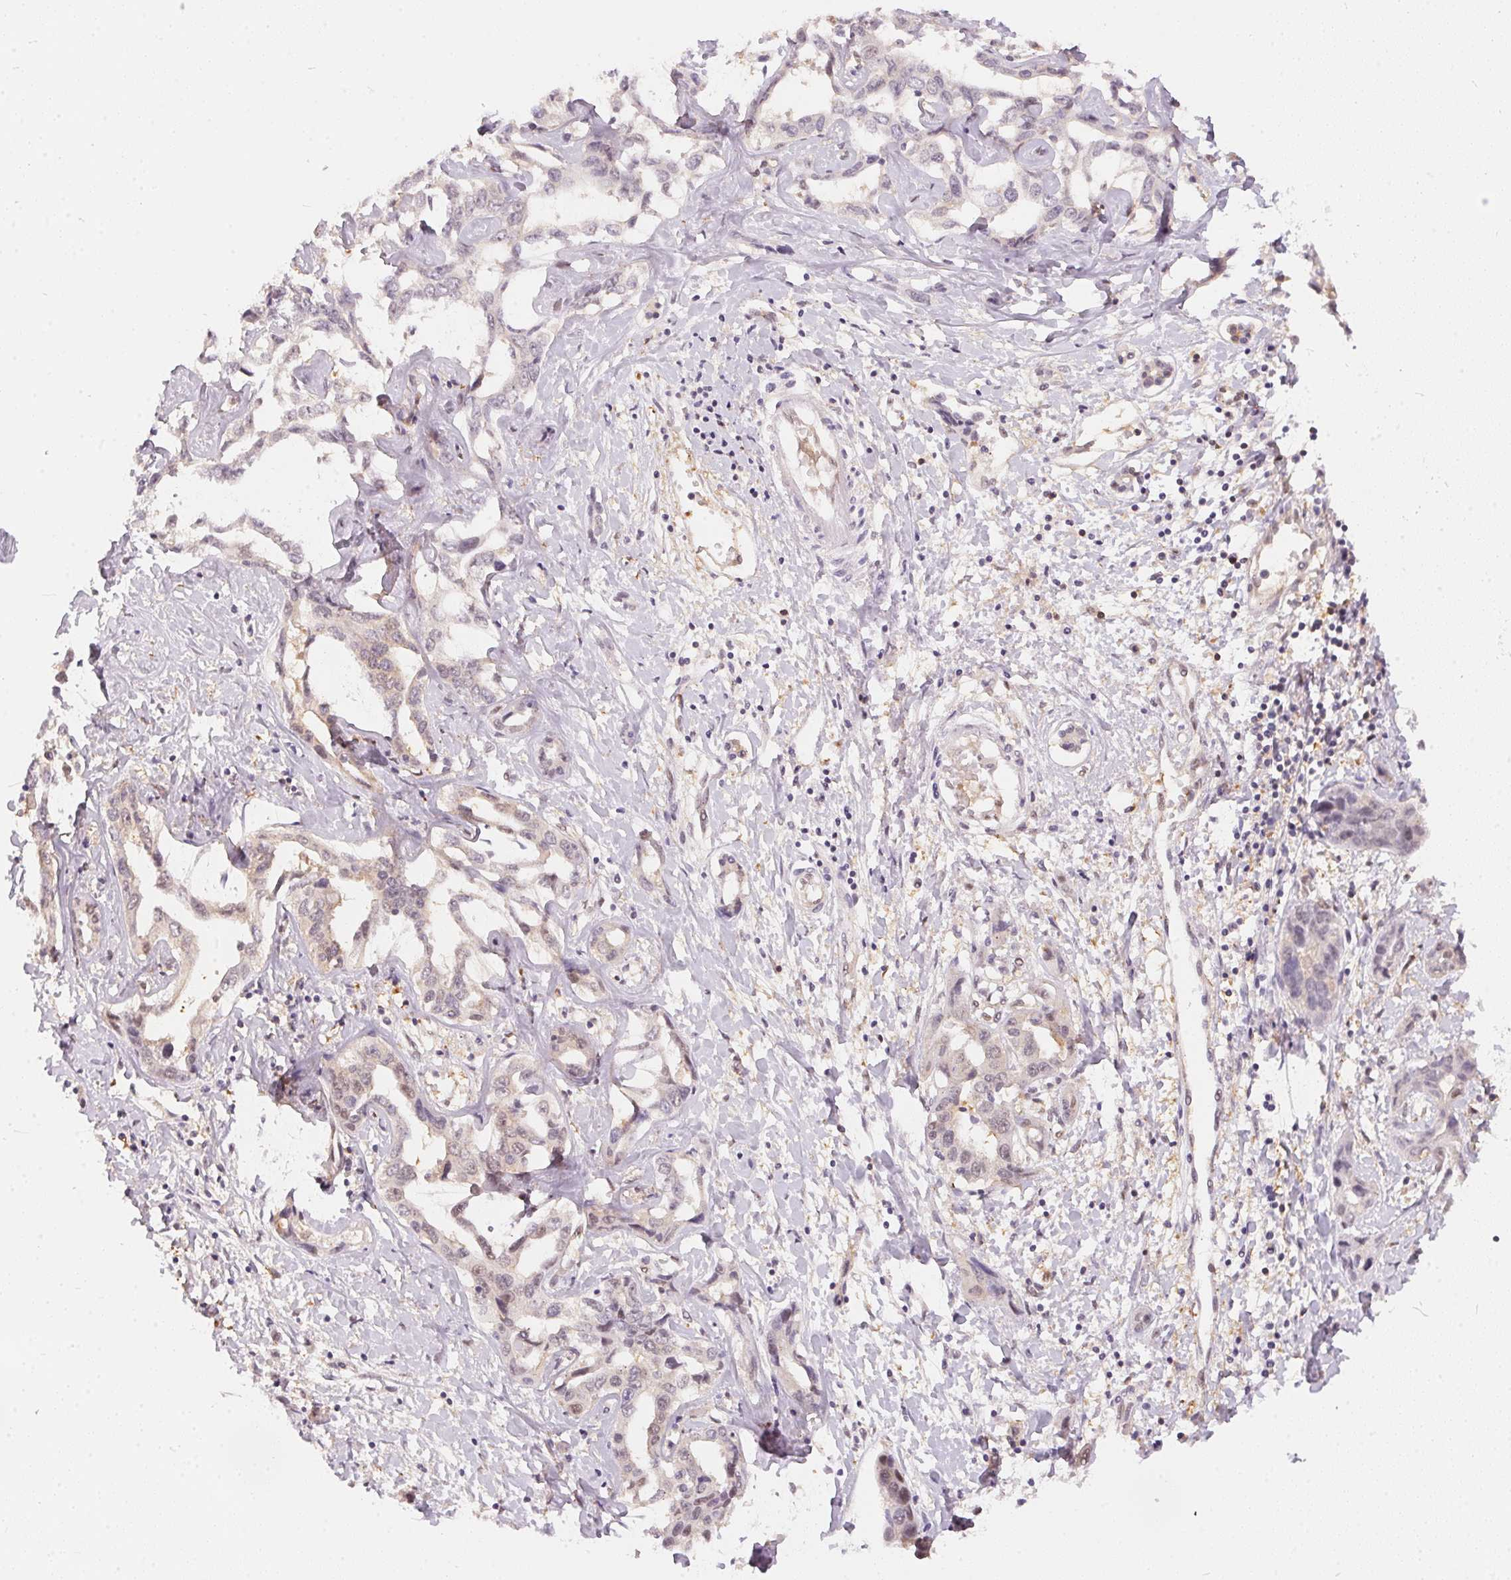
{"staining": {"intensity": "negative", "quantity": "none", "location": "none"}, "tissue": "liver cancer", "cell_type": "Tumor cells", "image_type": "cancer", "snomed": [{"axis": "morphology", "description": "Cholangiocarcinoma"}, {"axis": "topography", "description": "Liver"}], "caption": "High power microscopy photomicrograph of an immunohistochemistry (IHC) histopathology image of liver cancer, revealing no significant expression in tumor cells.", "gene": "BLMH", "patient": {"sex": "male", "age": 59}}